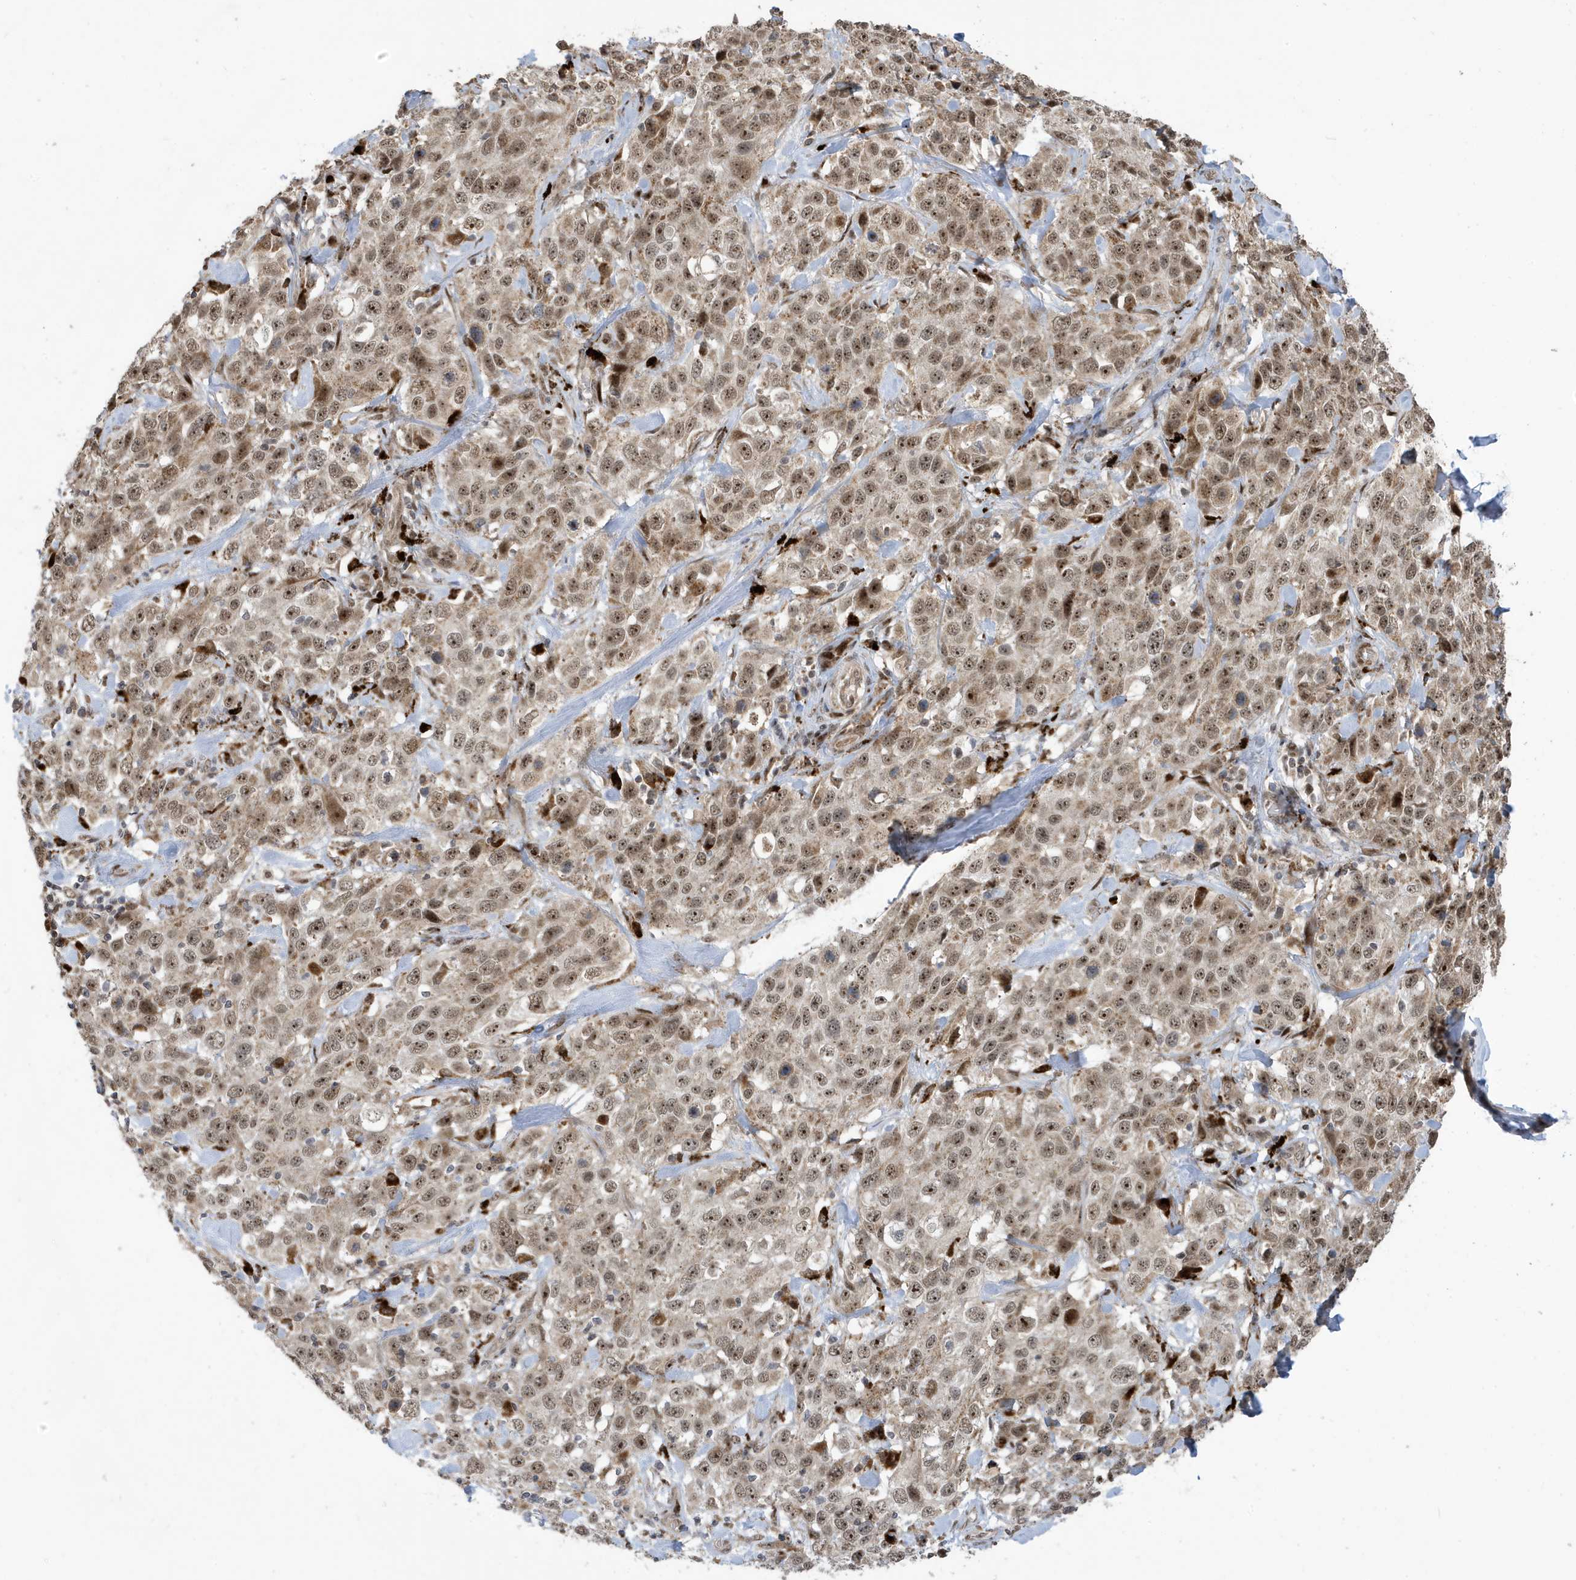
{"staining": {"intensity": "moderate", "quantity": ">75%", "location": "nuclear"}, "tissue": "stomach cancer", "cell_type": "Tumor cells", "image_type": "cancer", "snomed": [{"axis": "morphology", "description": "Normal tissue, NOS"}, {"axis": "morphology", "description": "Adenocarcinoma, NOS"}, {"axis": "topography", "description": "Lymph node"}, {"axis": "topography", "description": "Stomach"}], "caption": "A micrograph of stomach cancer (adenocarcinoma) stained for a protein displays moderate nuclear brown staining in tumor cells.", "gene": "FAM9B", "patient": {"sex": "male", "age": 48}}